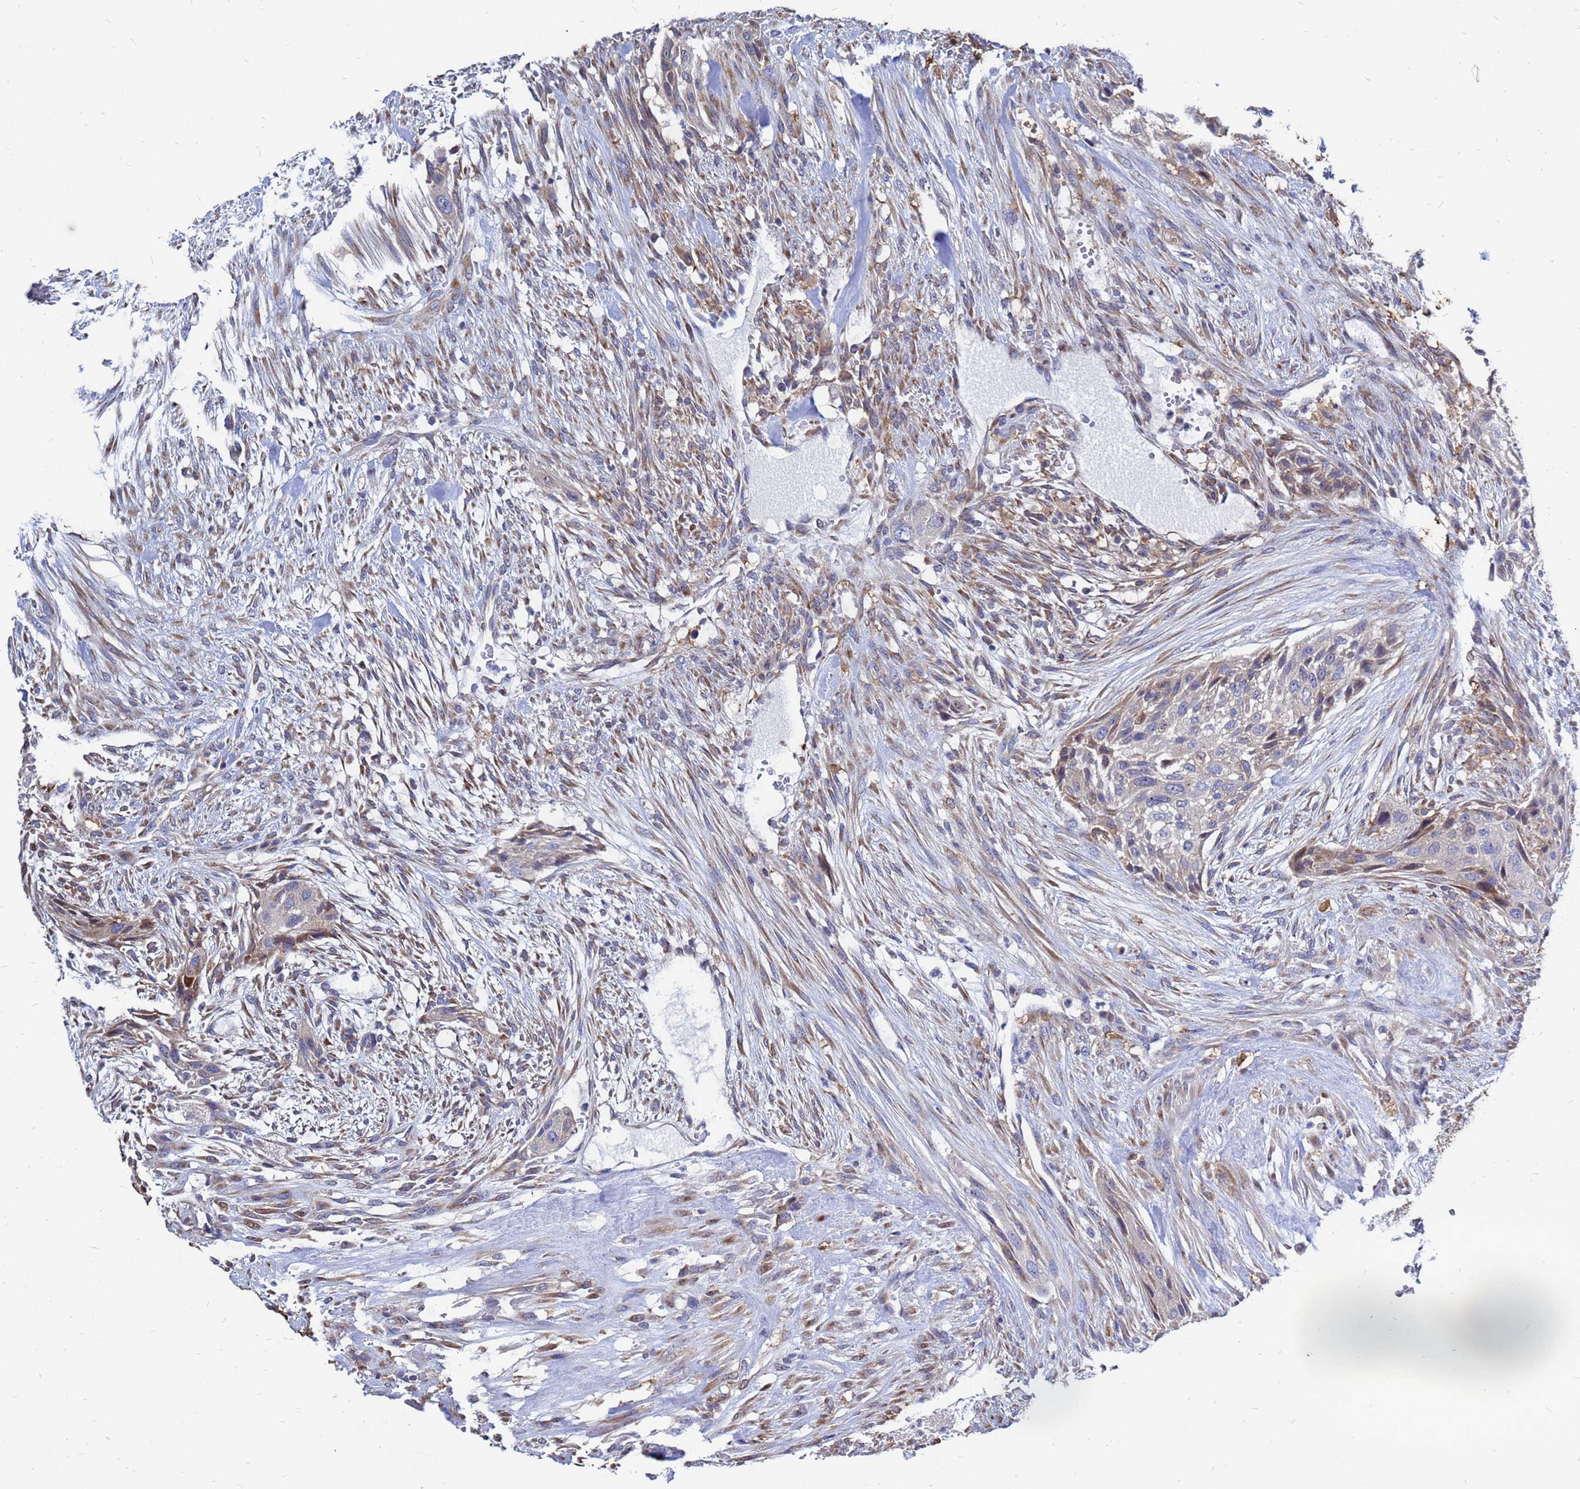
{"staining": {"intensity": "weak", "quantity": "<25%", "location": "cytoplasmic/membranous"}, "tissue": "urothelial cancer", "cell_type": "Tumor cells", "image_type": "cancer", "snomed": [{"axis": "morphology", "description": "Urothelial carcinoma, High grade"}, {"axis": "topography", "description": "Urinary bladder"}], "caption": "Image shows no significant protein positivity in tumor cells of urothelial carcinoma (high-grade).", "gene": "MOB2", "patient": {"sex": "male", "age": 35}}